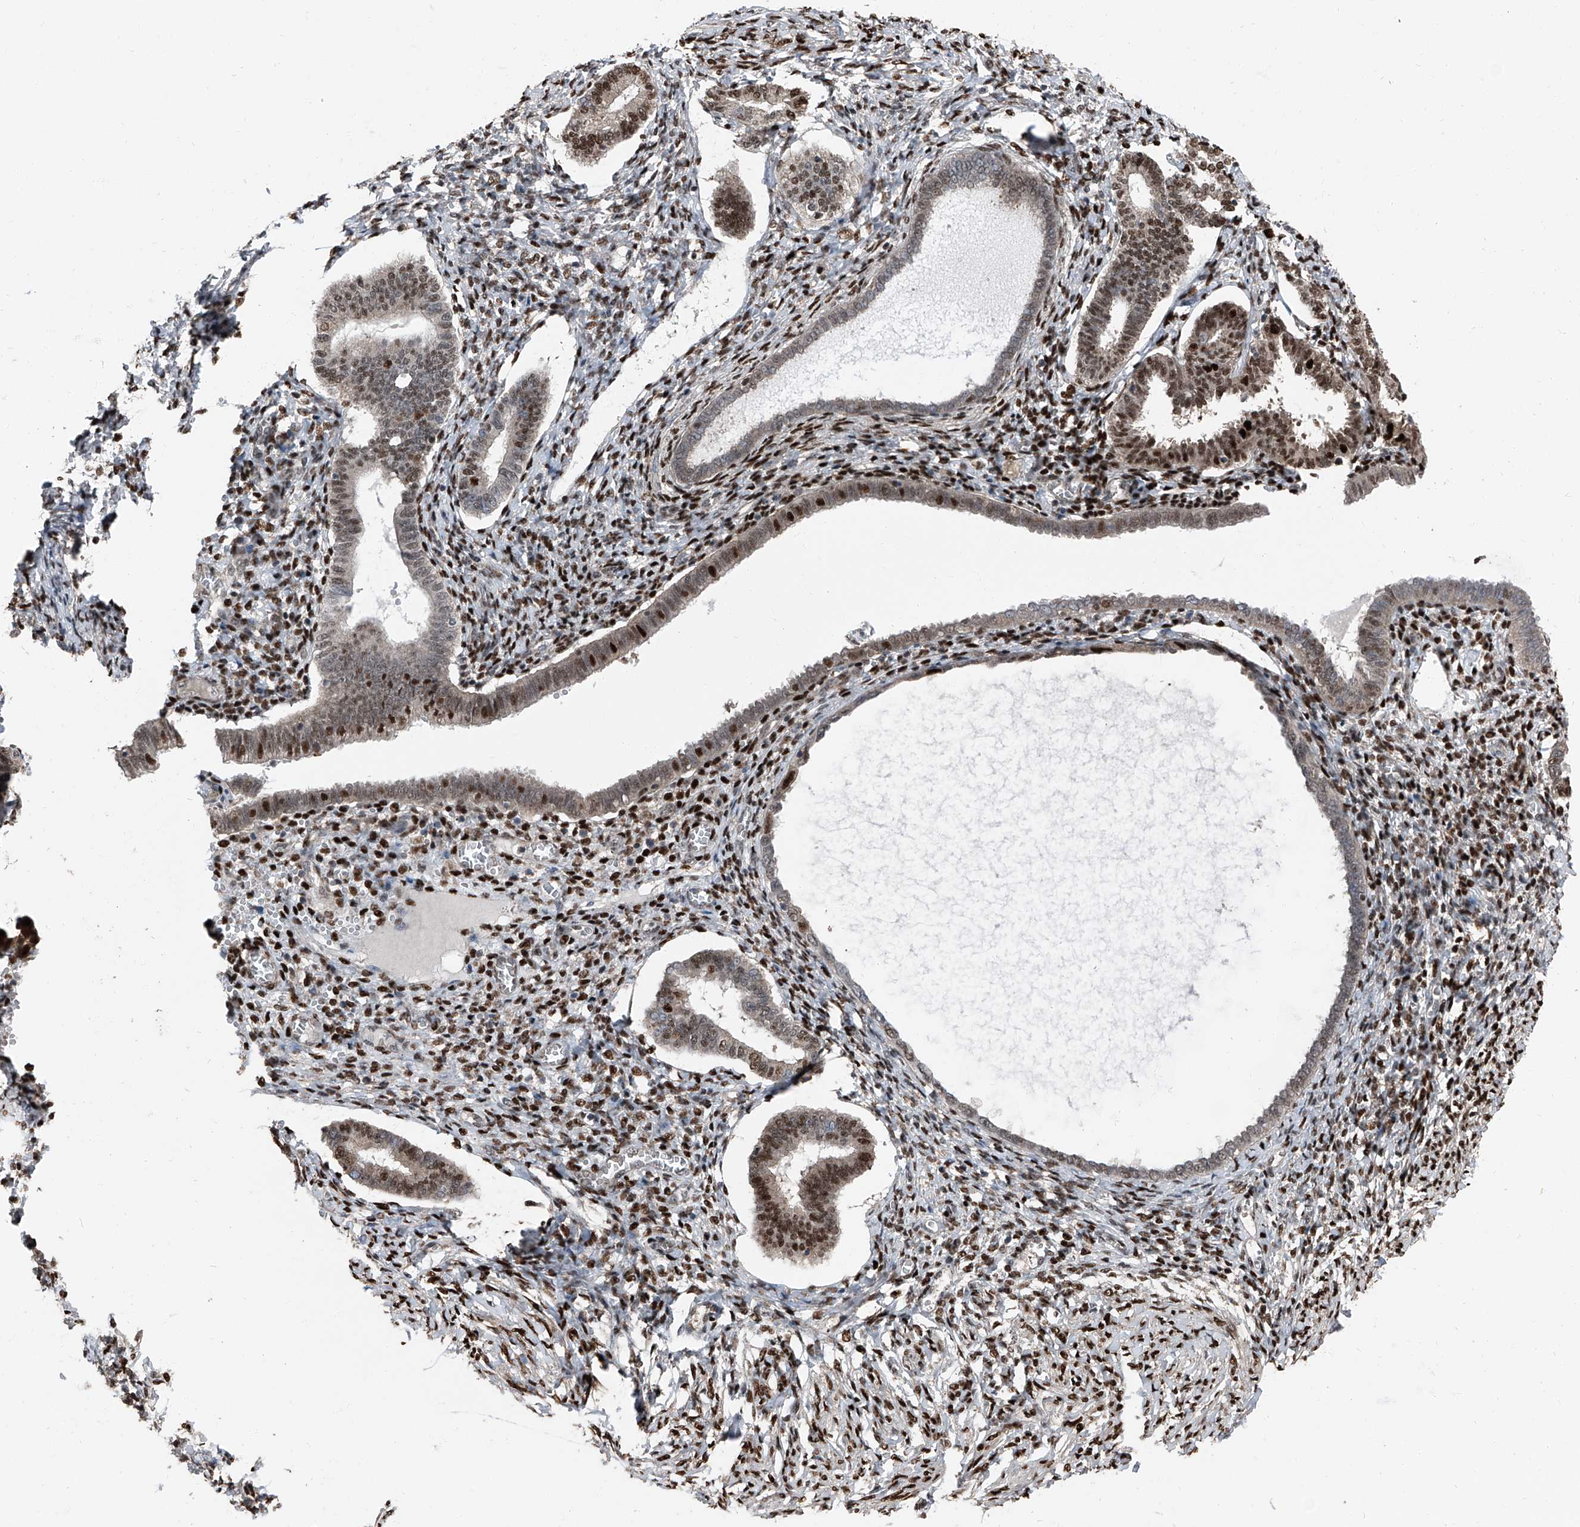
{"staining": {"intensity": "strong", "quantity": "25%-75%", "location": "cytoplasmic/membranous,nuclear"}, "tissue": "endometrium", "cell_type": "Cells in endometrial stroma", "image_type": "normal", "snomed": [{"axis": "morphology", "description": "Normal tissue, NOS"}, {"axis": "topography", "description": "Endometrium"}], "caption": "Protein staining of unremarkable endometrium displays strong cytoplasmic/membranous,nuclear staining in about 25%-75% of cells in endometrial stroma.", "gene": "FKBP5", "patient": {"sex": "female", "age": 77}}